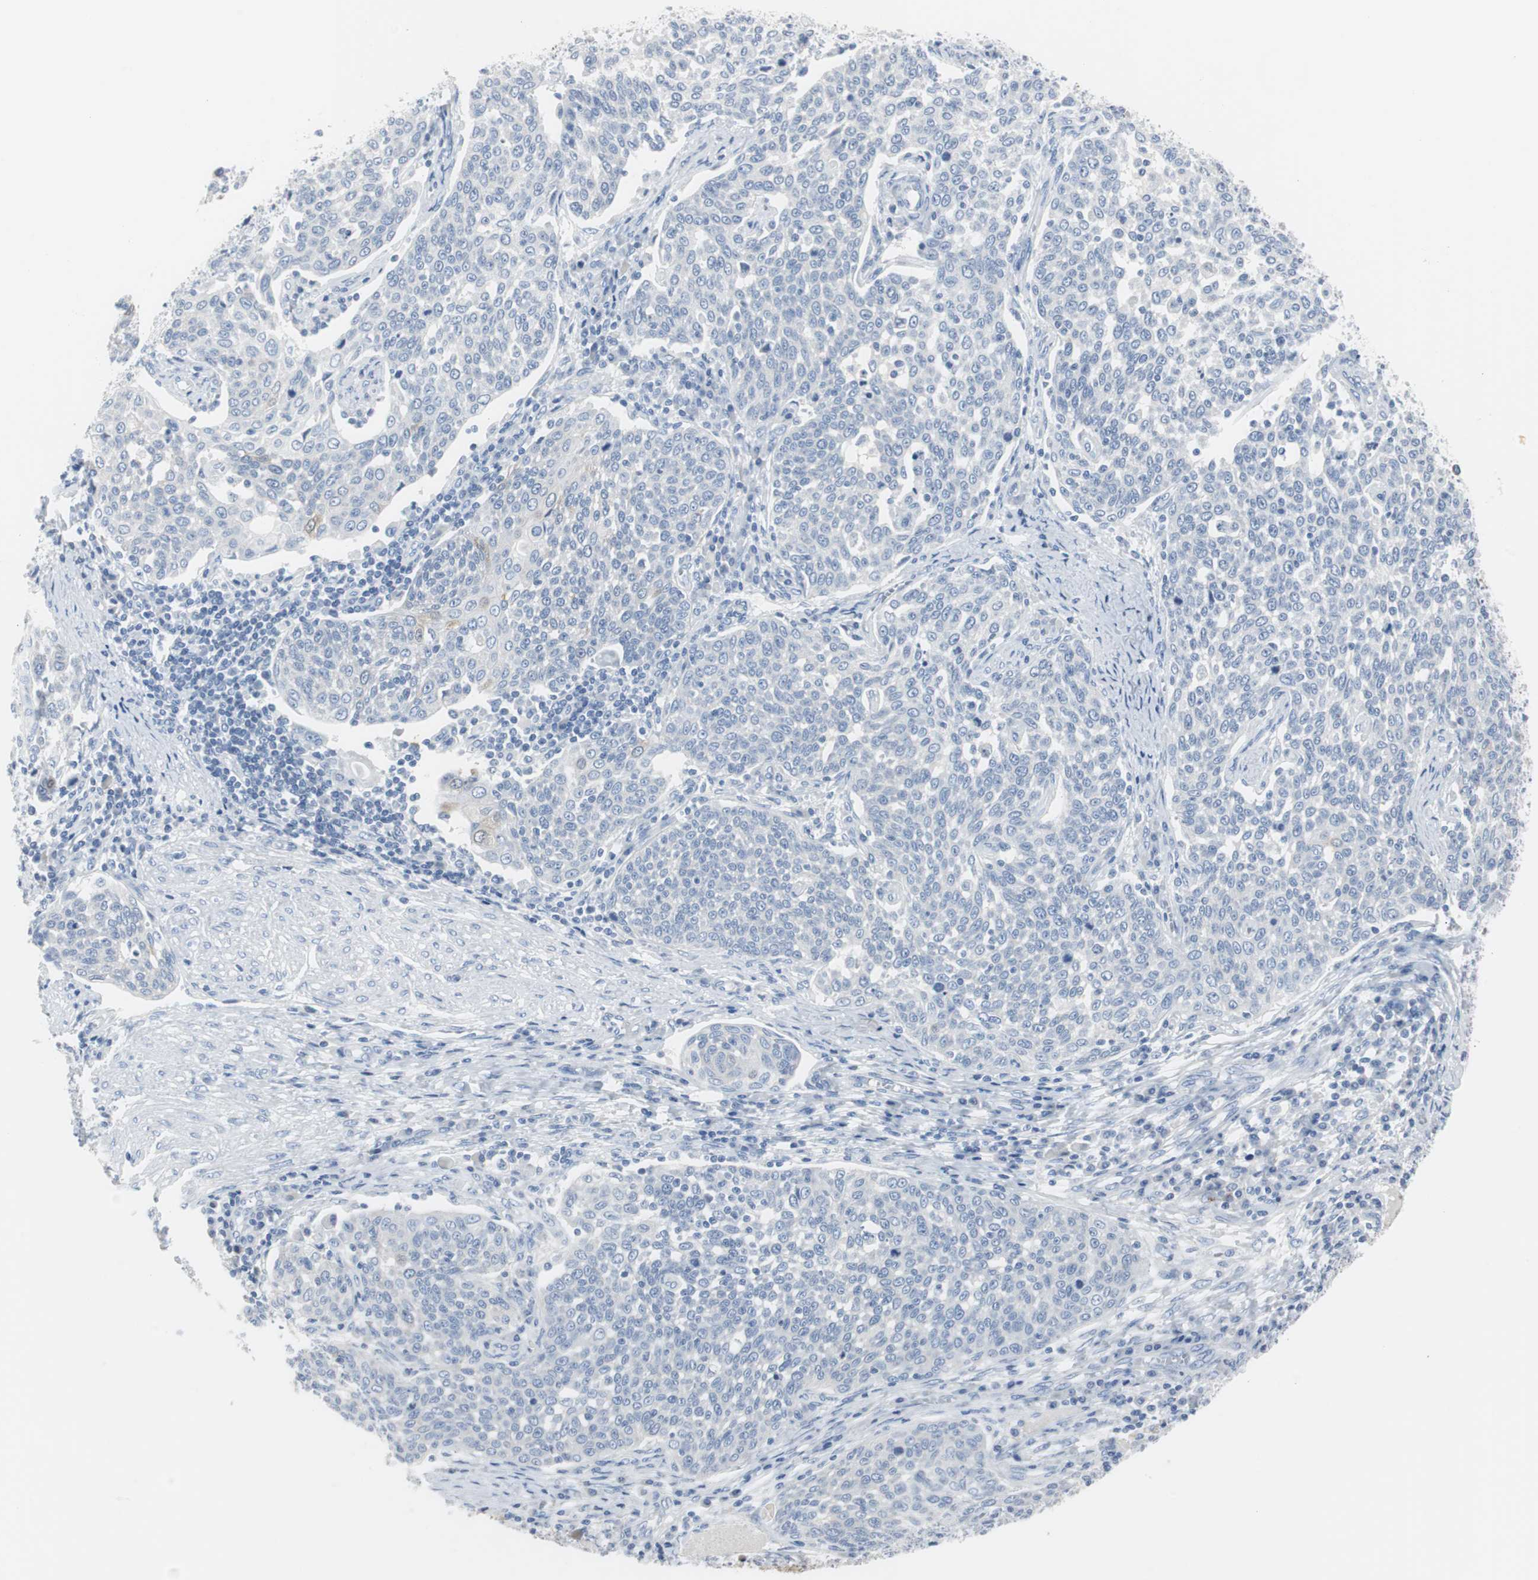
{"staining": {"intensity": "strong", "quantity": "<25%", "location": "cytoplasmic/membranous,nuclear"}, "tissue": "cervical cancer", "cell_type": "Tumor cells", "image_type": "cancer", "snomed": [{"axis": "morphology", "description": "Squamous cell carcinoma, NOS"}, {"axis": "topography", "description": "Cervix"}], "caption": "IHC of cervical cancer reveals medium levels of strong cytoplasmic/membranous and nuclear staining in approximately <25% of tumor cells. The protein of interest is shown in brown color, while the nuclei are stained blue.", "gene": "S100A7", "patient": {"sex": "female", "age": 34}}